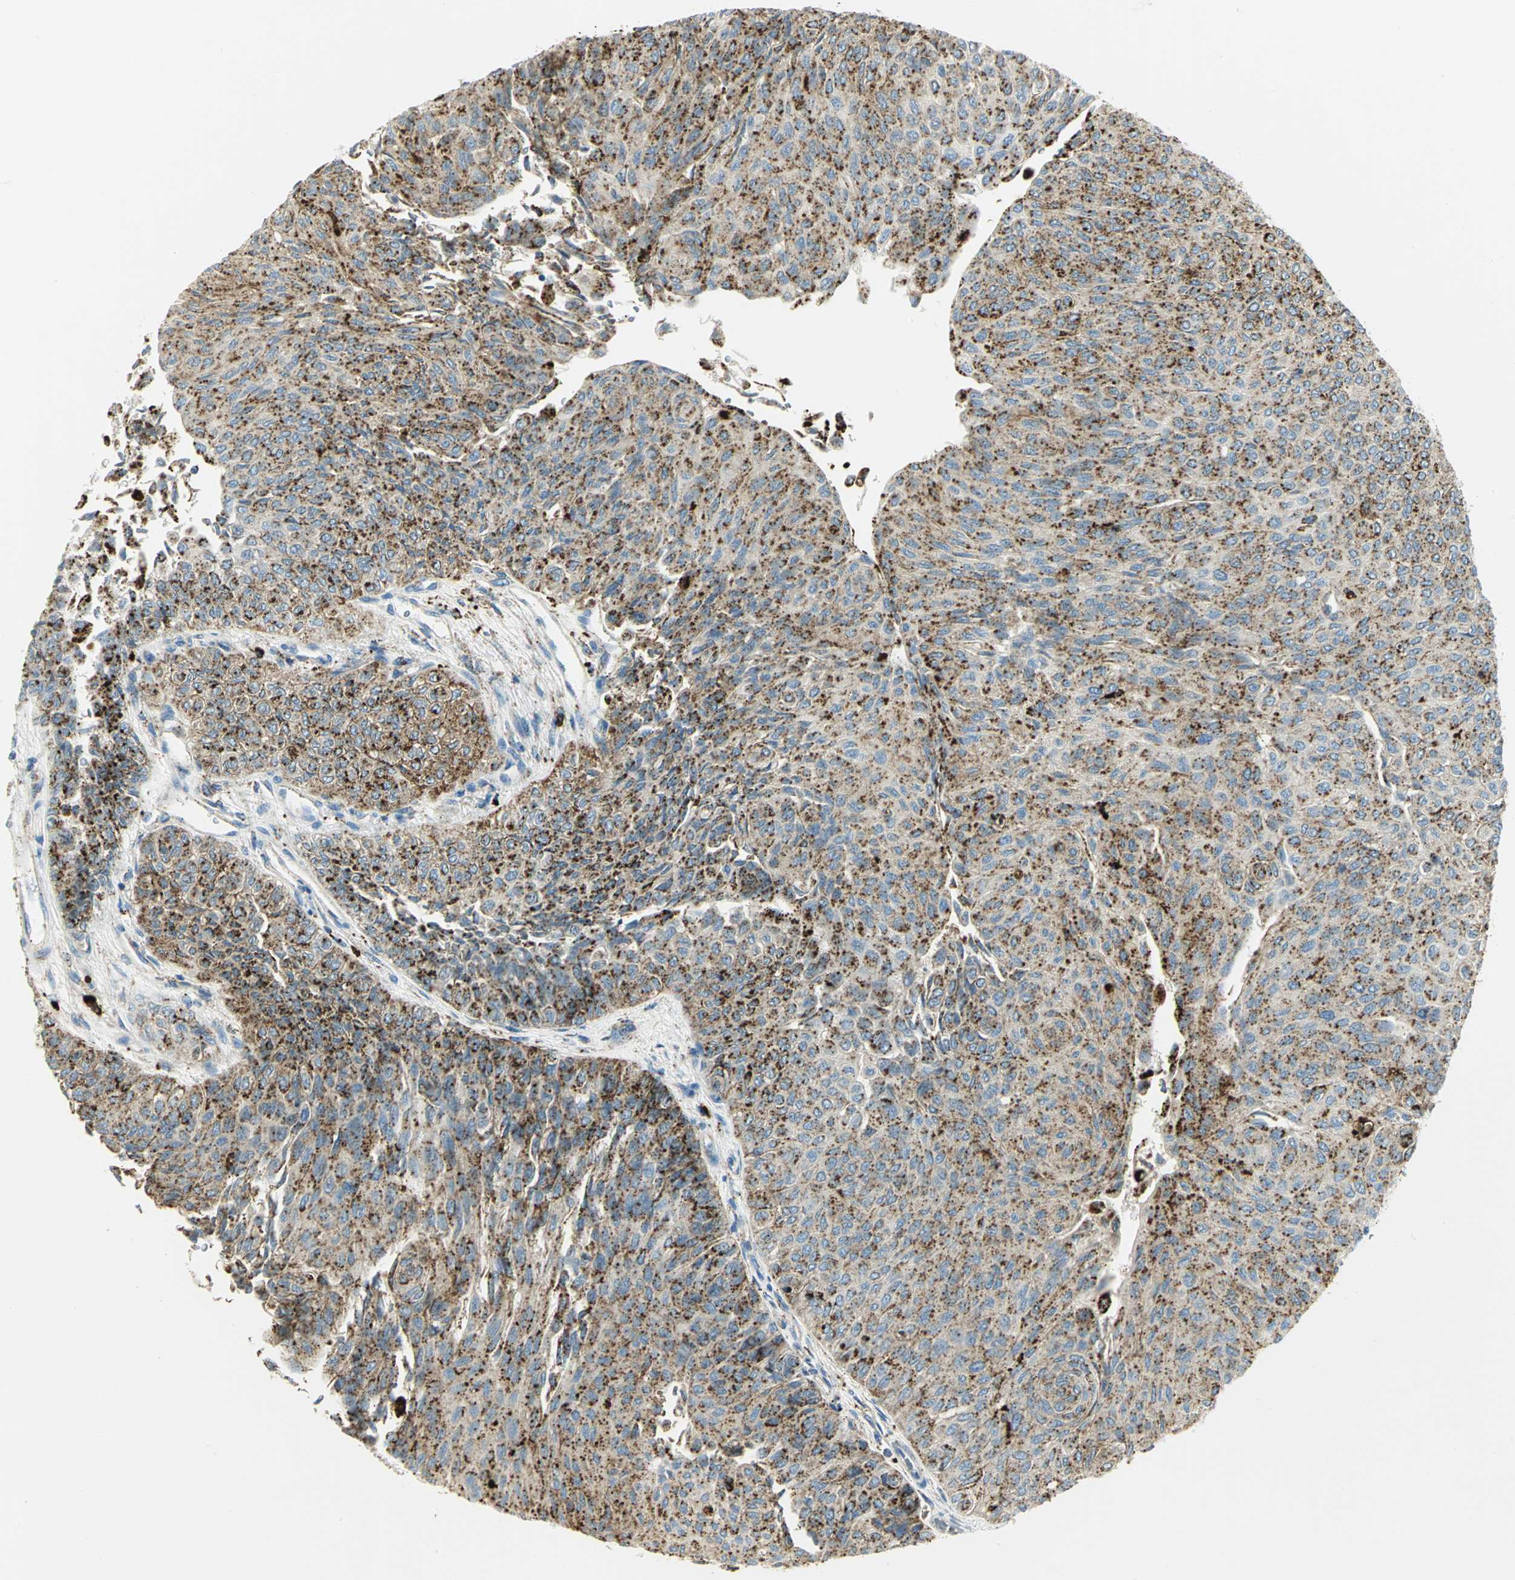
{"staining": {"intensity": "strong", "quantity": ">75%", "location": "cytoplasmic/membranous"}, "tissue": "urothelial cancer", "cell_type": "Tumor cells", "image_type": "cancer", "snomed": [{"axis": "morphology", "description": "Urothelial carcinoma, Low grade"}, {"axis": "topography", "description": "Urinary bladder"}], "caption": "High-magnification brightfield microscopy of low-grade urothelial carcinoma stained with DAB (3,3'-diaminobenzidine) (brown) and counterstained with hematoxylin (blue). tumor cells exhibit strong cytoplasmic/membranous expression is seen in approximately>75% of cells.", "gene": "ARSA", "patient": {"sex": "male", "age": 78}}